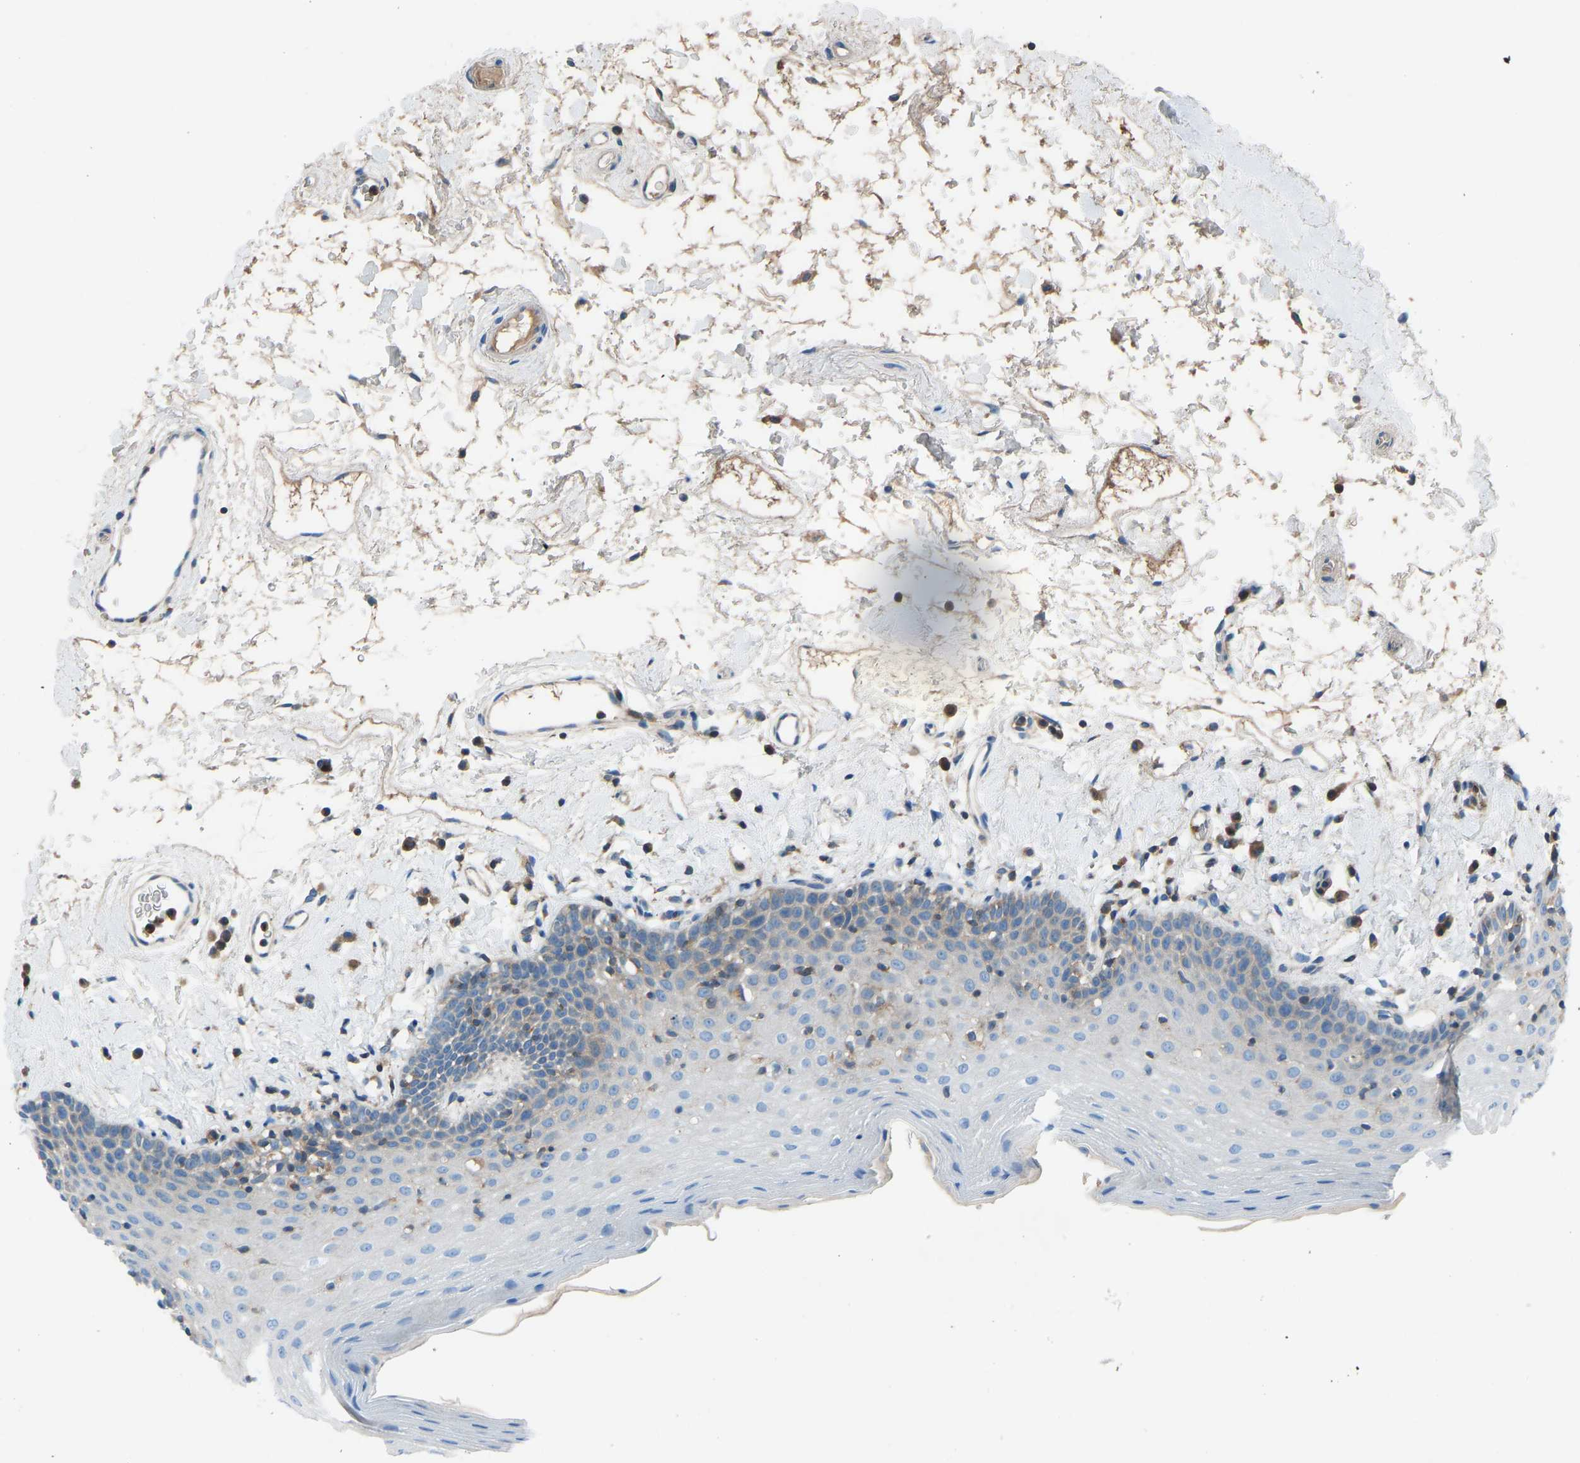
{"staining": {"intensity": "weak", "quantity": "<25%", "location": "cytoplasmic/membranous"}, "tissue": "oral mucosa", "cell_type": "Squamous epithelial cells", "image_type": "normal", "snomed": [{"axis": "morphology", "description": "Normal tissue, NOS"}, {"axis": "topography", "description": "Oral tissue"}], "caption": "High magnification brightfield microscopy of unremarkable oral mucosa stained with DAB (brown) and counterstained with hematoxylin (blue): squamous epithelial cells show no significant positivity. (DAB IHC, high magnification).", "gene": "GRK6", "patient": {"sex": "male", "age": 66}}